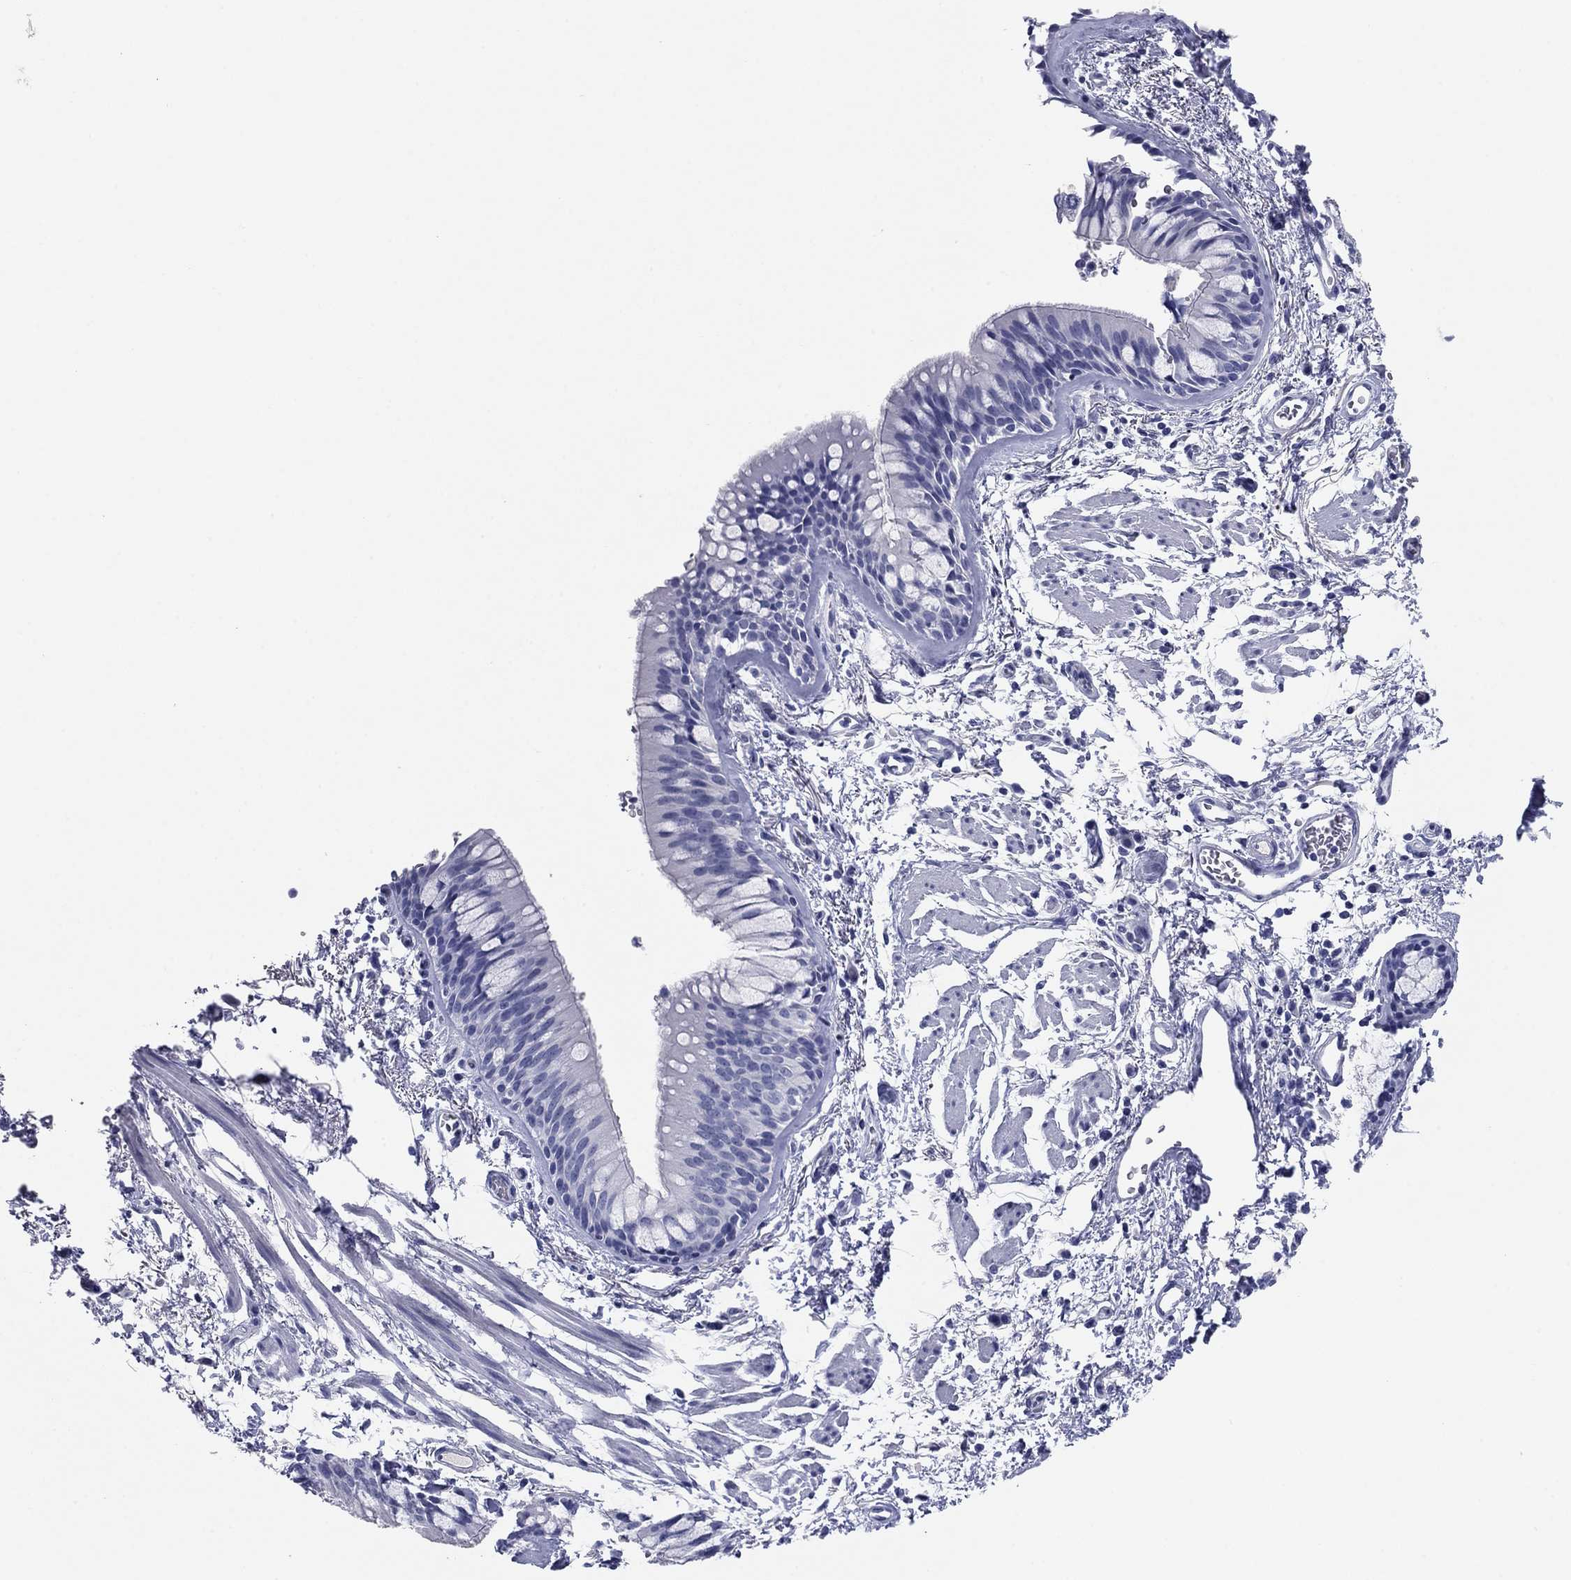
{"staining": {"intensity": "negative", "quantity": "none", "location": "none"}, "tissue": "bronchus", "cell_type": "Respiratory epithelial cells", "image_type": "normal", "snomed": [{"axis": "morphology", "description": "Normal tissue, NOS"}, {"axis": "topography", "description": "Bronchus"}, {"axis": "topography", "description": "Lung"}], "caption": "Bronchus stained for a protein using IHC exhibits no staining respiratory epithelial cells.", "gene": "KCNH1", "patient": {"sex": "female", "age": 57}}